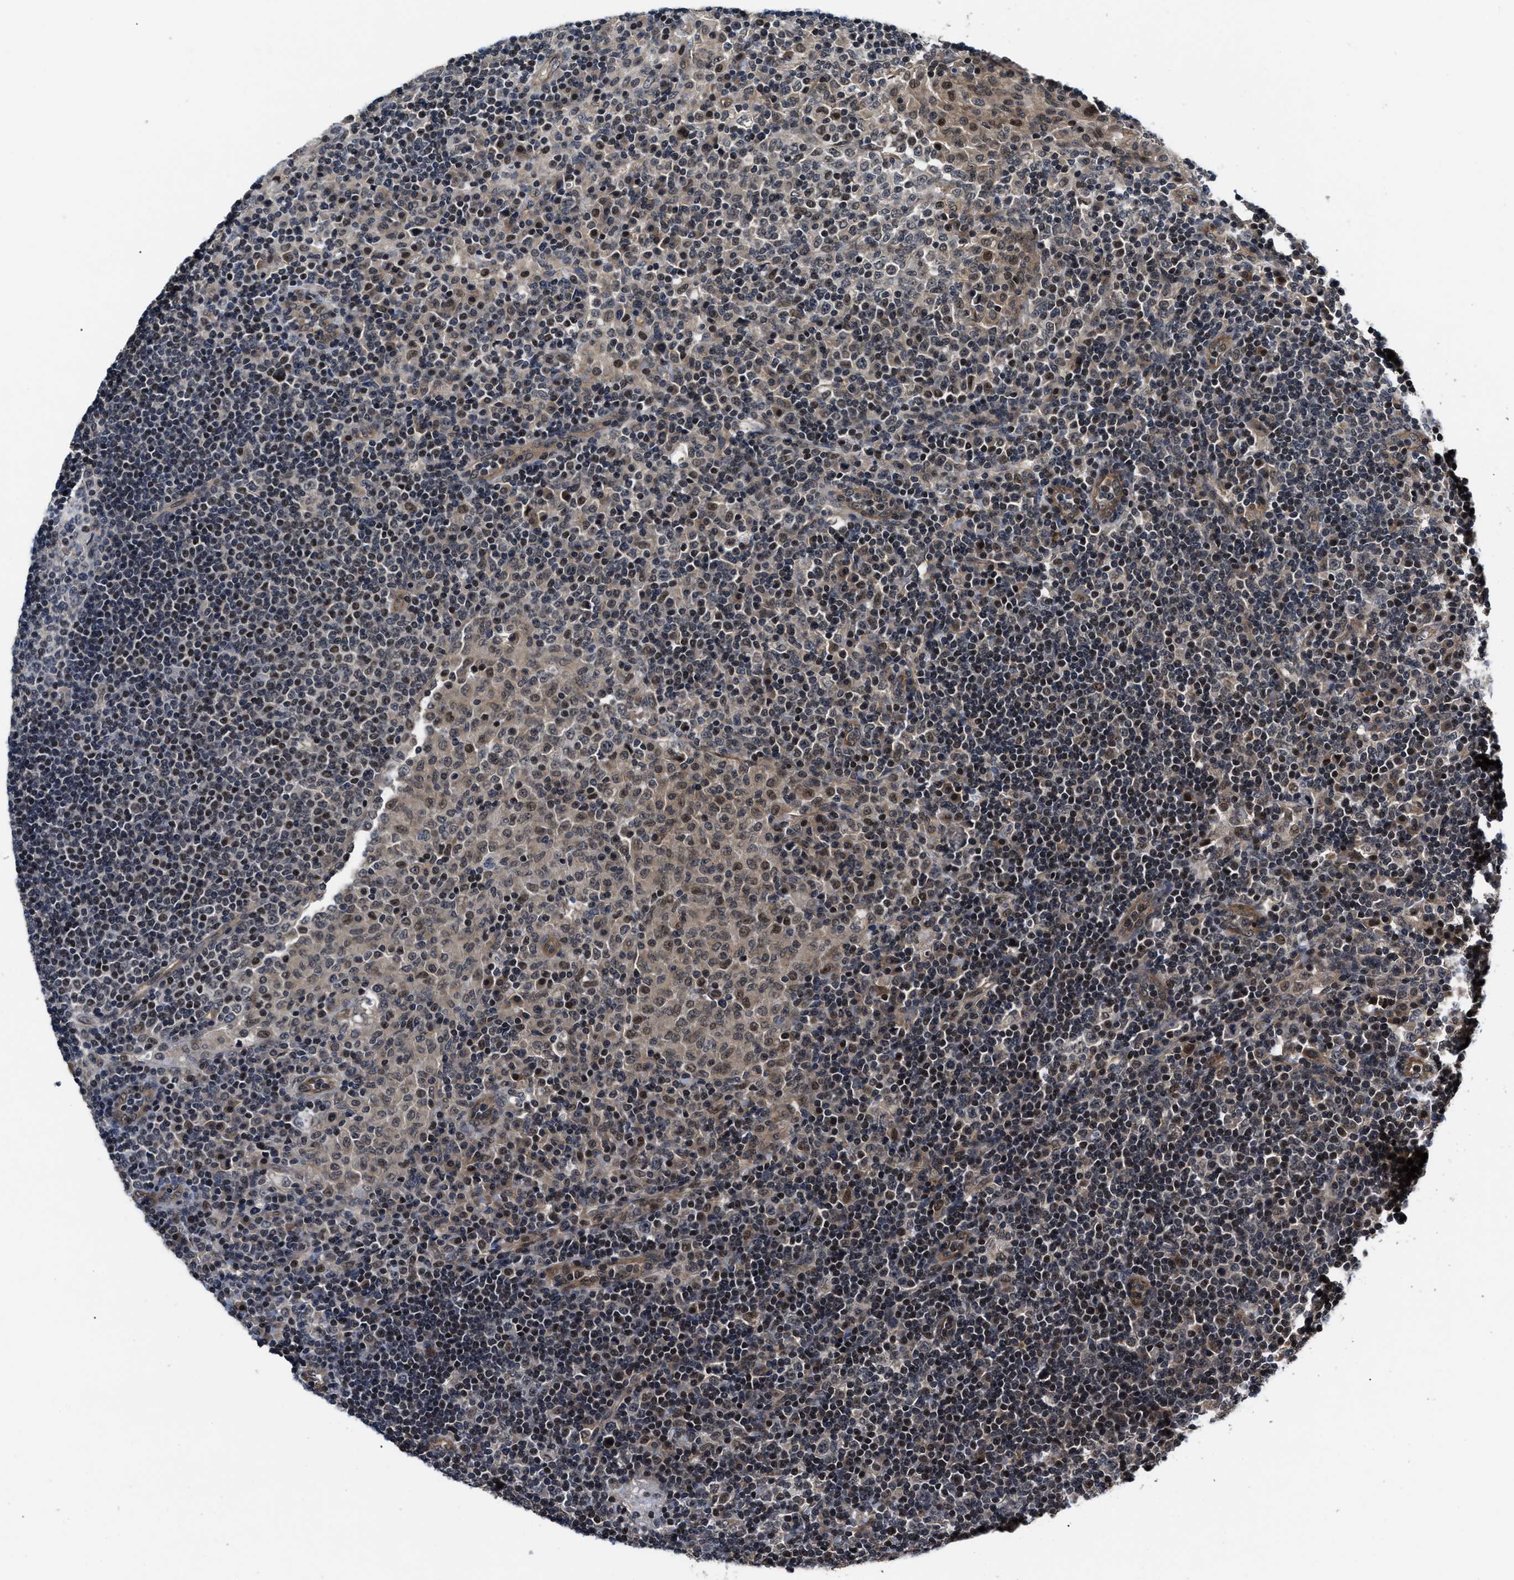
{"staining": {"intensity": "weak", "quantity": "25%-75%", "location": "cytoplasmic/membranous"}, "tissue": "lymph node", "cell_type": "Germinal center cells", "image_type": "normal", "snomed": [{"axis": "morphology", "description": "Normal tissue, NOS"}, {"axis": "topography", "description": "Lymph node"}], "caption": "Protein staining shows weak cytoplasmic/membranous positivity in approximately 25%-75% of germinal center cells in unremarkable lymph node.", "gene": "DNAJC14", "patient": {"sex": "female", "age": 53}}